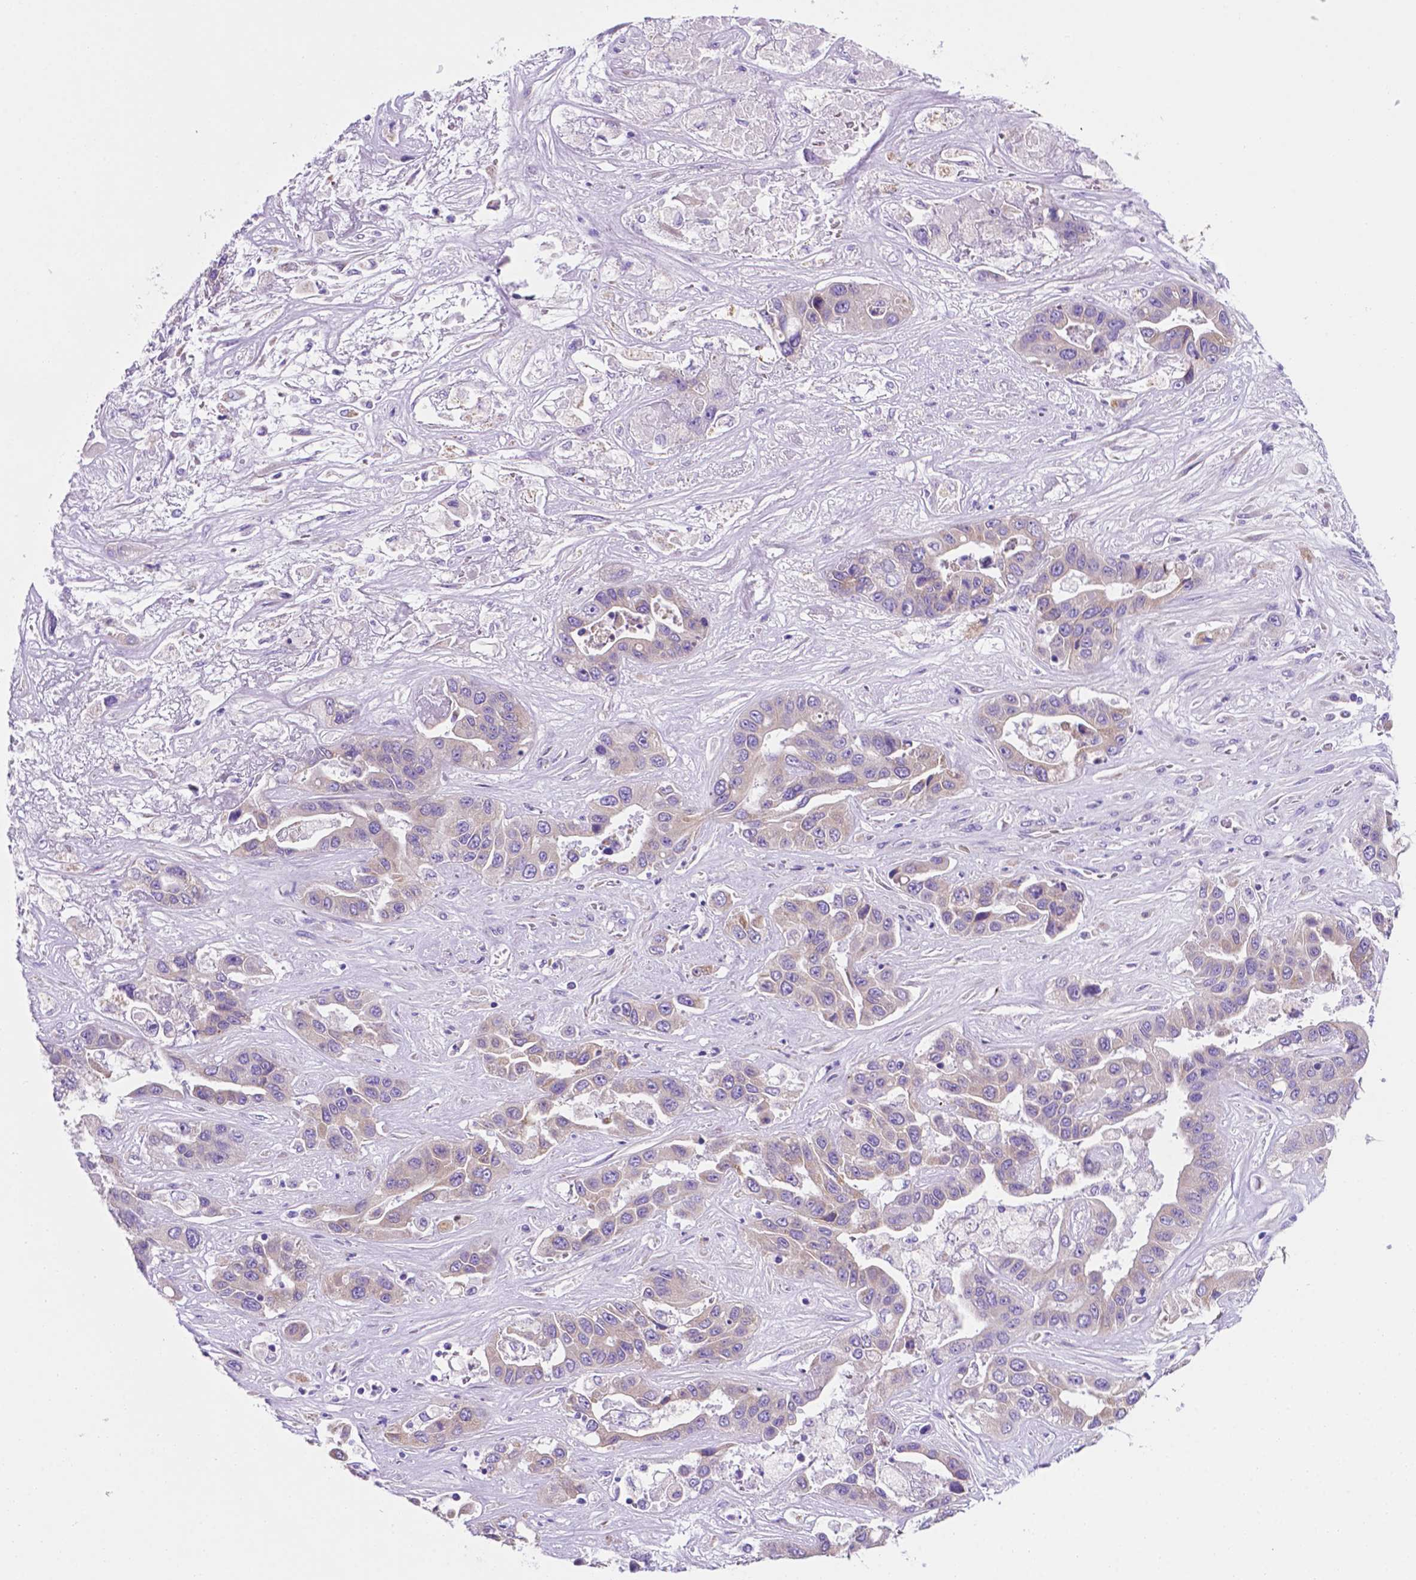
{"staining": {"intensity": "weak", "quantity": "25%-75%", "location": "cytoplasmic/membranous"}, "tissue": "liver cancer", "cell_type": "Tumor cells", "image_type": "cancer", "snomed": [{"axis": "morphology", "description": "Cholangiocarcinoma"}, {"axis": "topography", "description": "Liver"}], "caption": "The micrograph exhibits immunohistochemical staining of liver cancer (cholangiocarcinoma). There is weak cytoplasmic/membranous staining is identified in approximately 25%-75% of tumor cells.", "gene": "CEACAM7", "patient": {"sex": "female", "age": 52}}